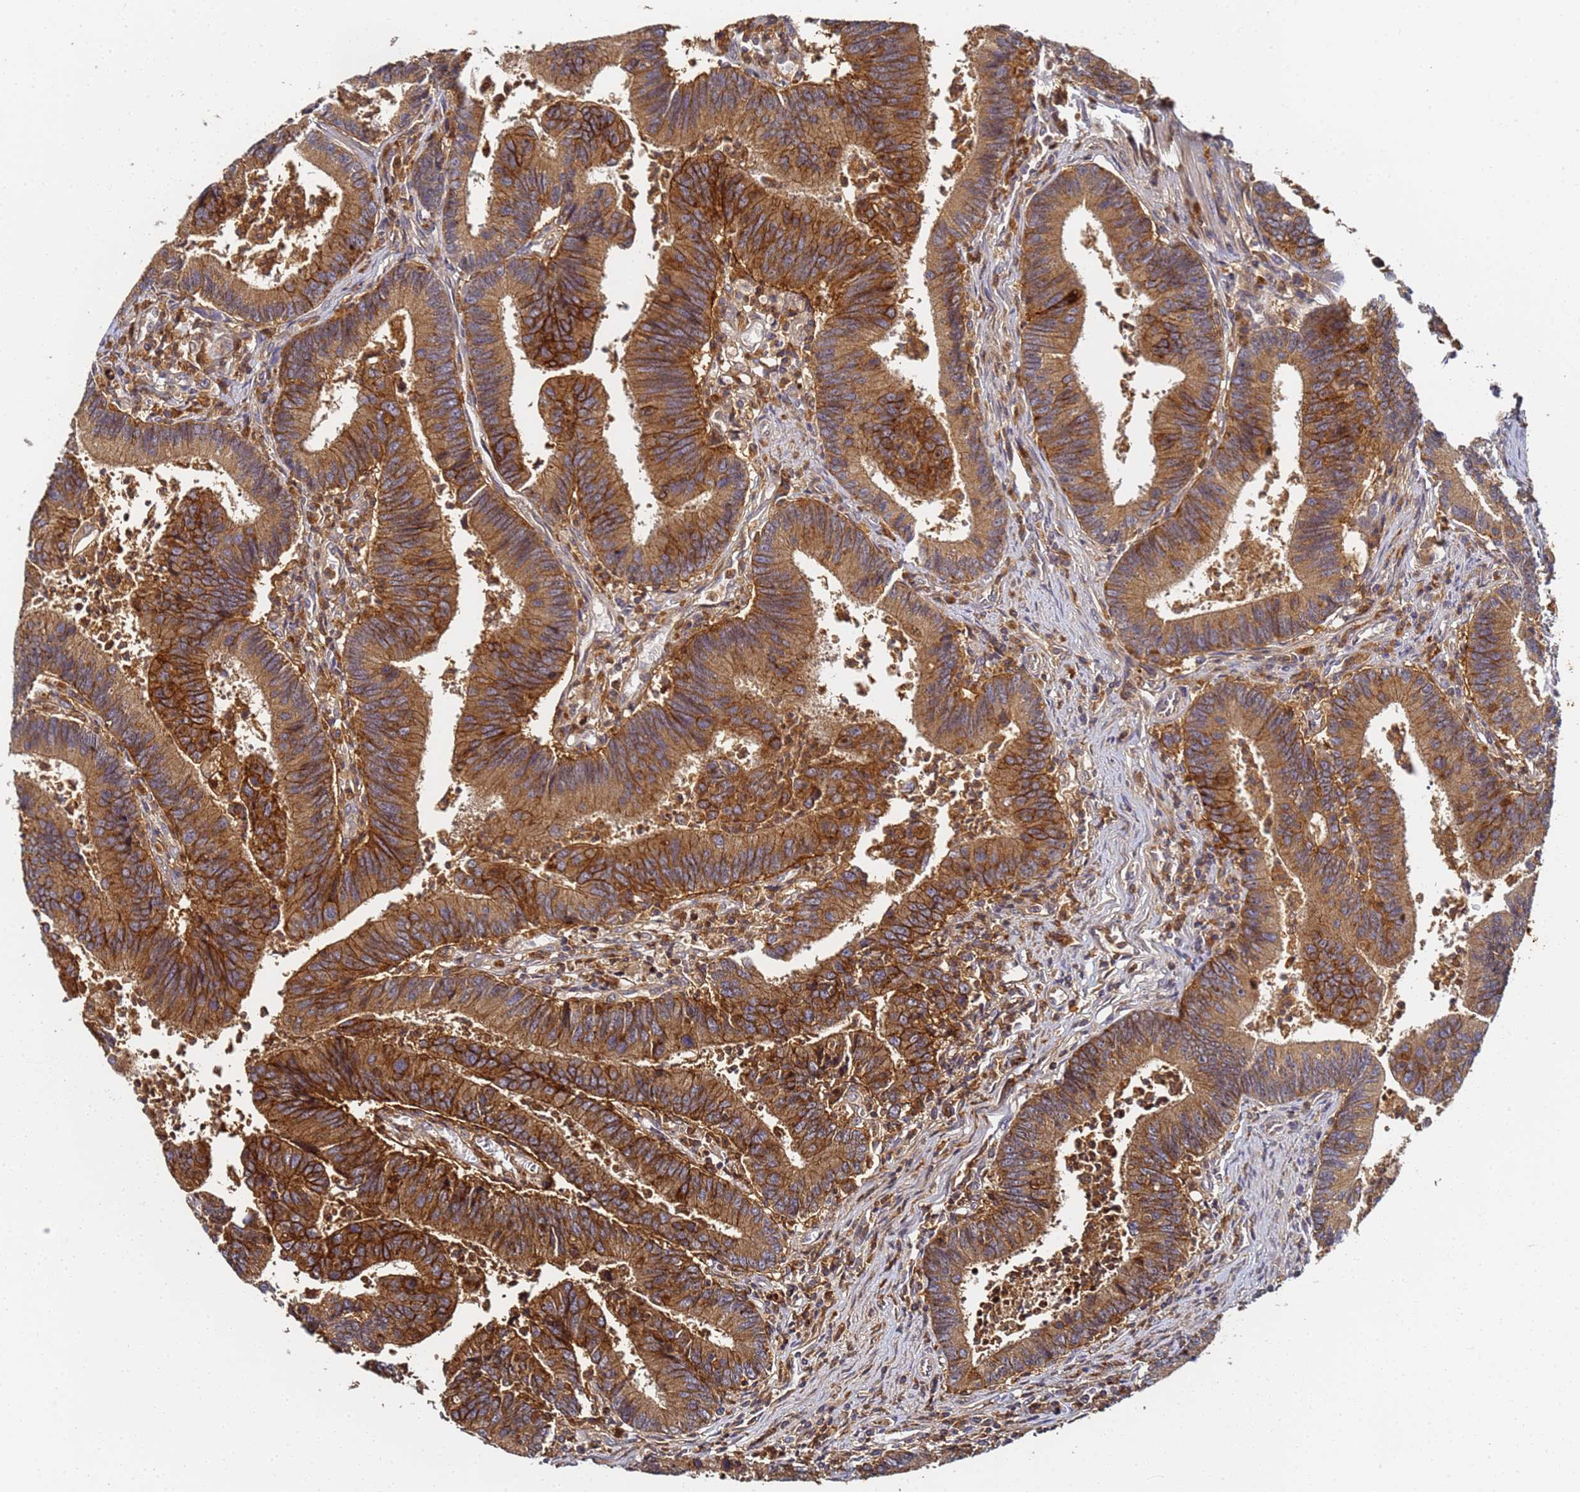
{"staining": {"intensity": "moderate", "quantity": ">75%", "location": "cytoplasmic/membranous"}, "tissue": "colorectal cancer", "cell_type": "Tumor cells", "image_type": "cancer", "snomed": [{"axis": "morphology", "description": "Adenocarcinoma, NOS"}, {"axis": "topography", "description": "Colon"}], "caption": "This histopathology image displays colorectal cancer stained with IHC to label a protein in brown. The cytoplasmic/membranous of tumor cells show moderate positivity for the protein. Nuclei are counter-stained blue.", "gene": "LRRC69", "patient": {"sex": "female", "age": 67}}